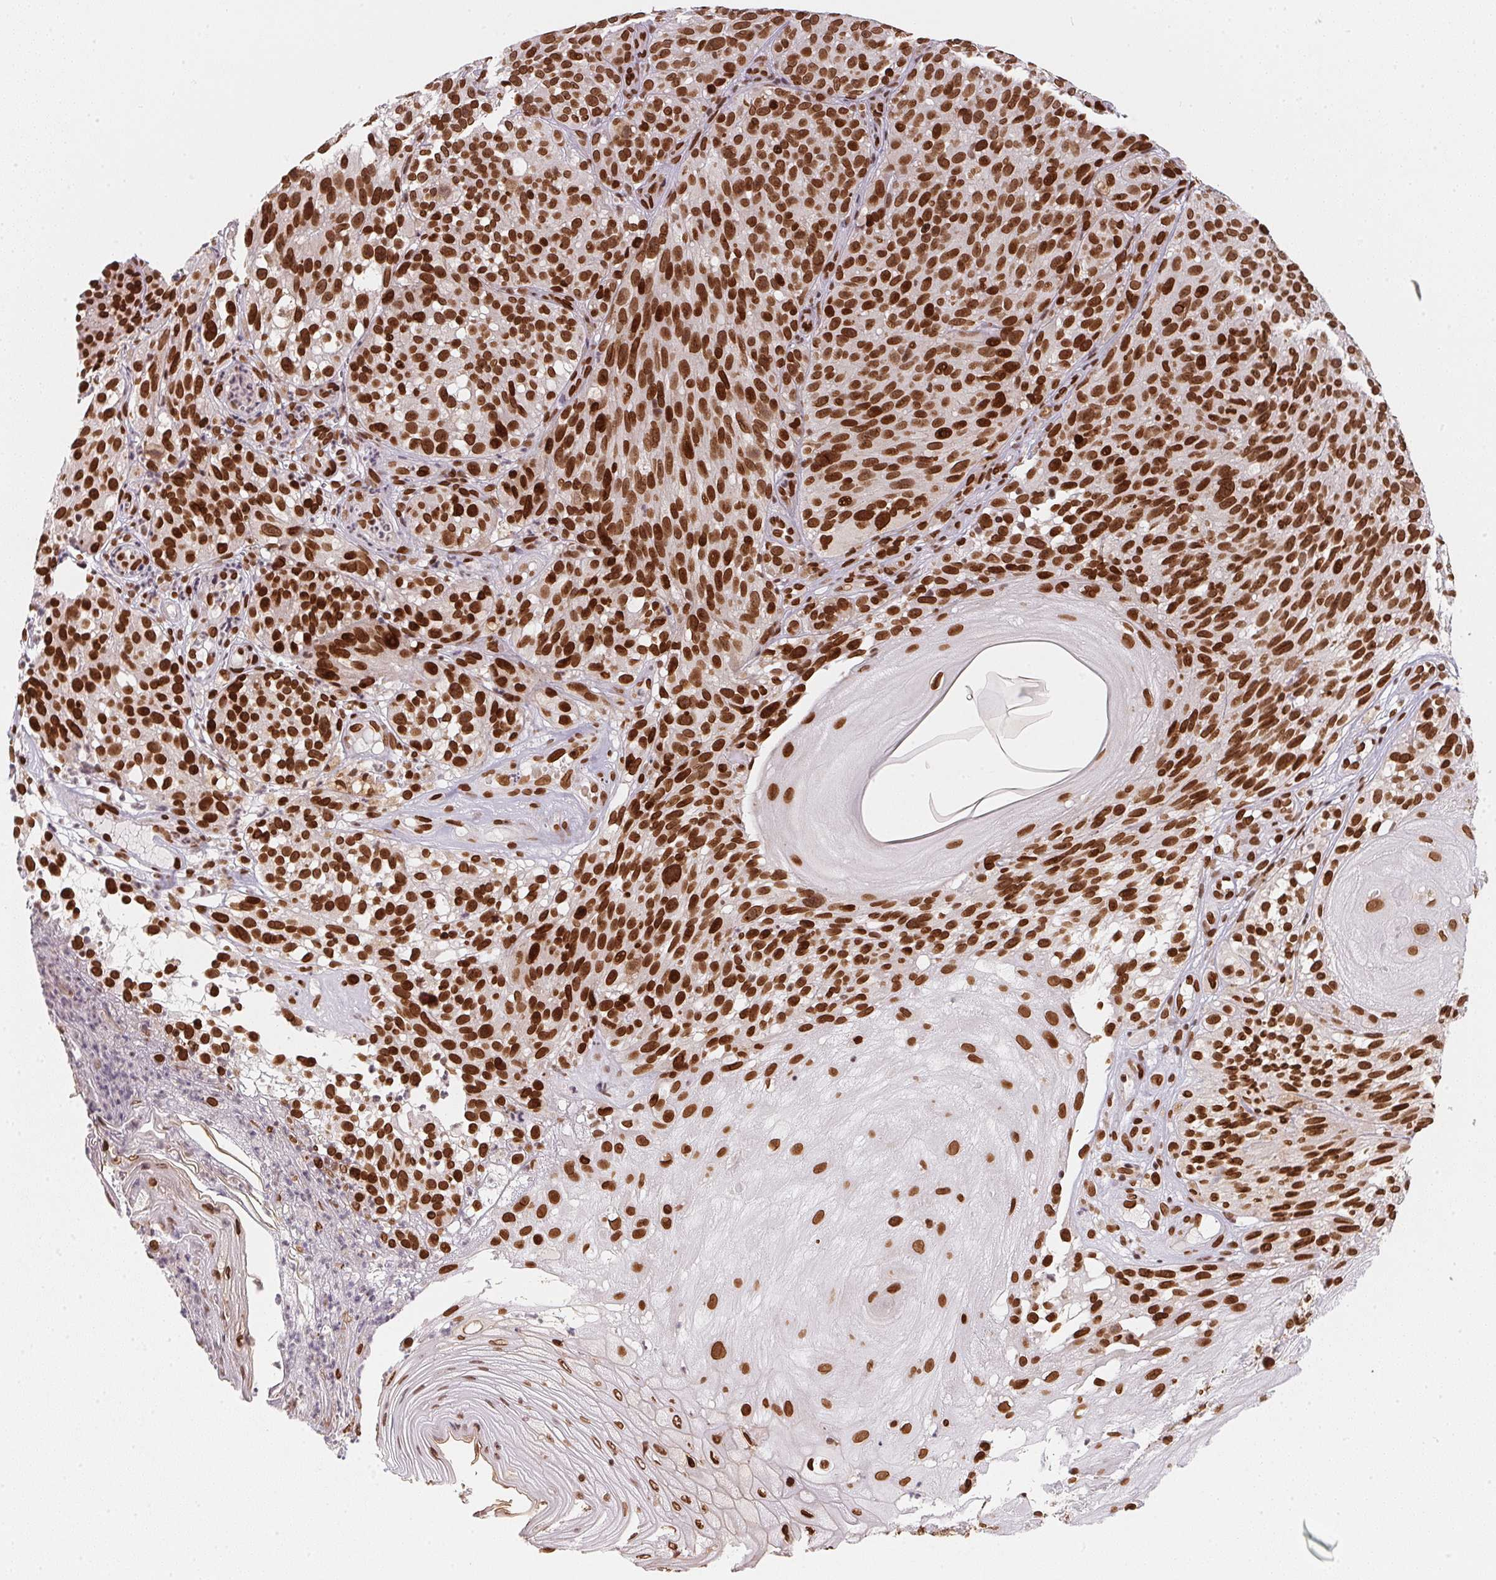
{"staining": {"intensity": "strong", "quantity": ">75%", "location": "nuclear"}, "tissue": "melanoma", "cell_type": "Tumor cells", "image_type": "cancer", "snomed": [{"axis": "morphology", "description": "Malignant melanoma, NOS"}, {"axis": "topography", "description": "Skin"}], "caption": "This micrograph reveals immunohistochemistry (IHC) staining of human melanoma, with high strong nuclear positivity in approximately >75% of tumor cells.", "gene": "SAP30BP", "patient": {"sex": "female", "age": 85}}